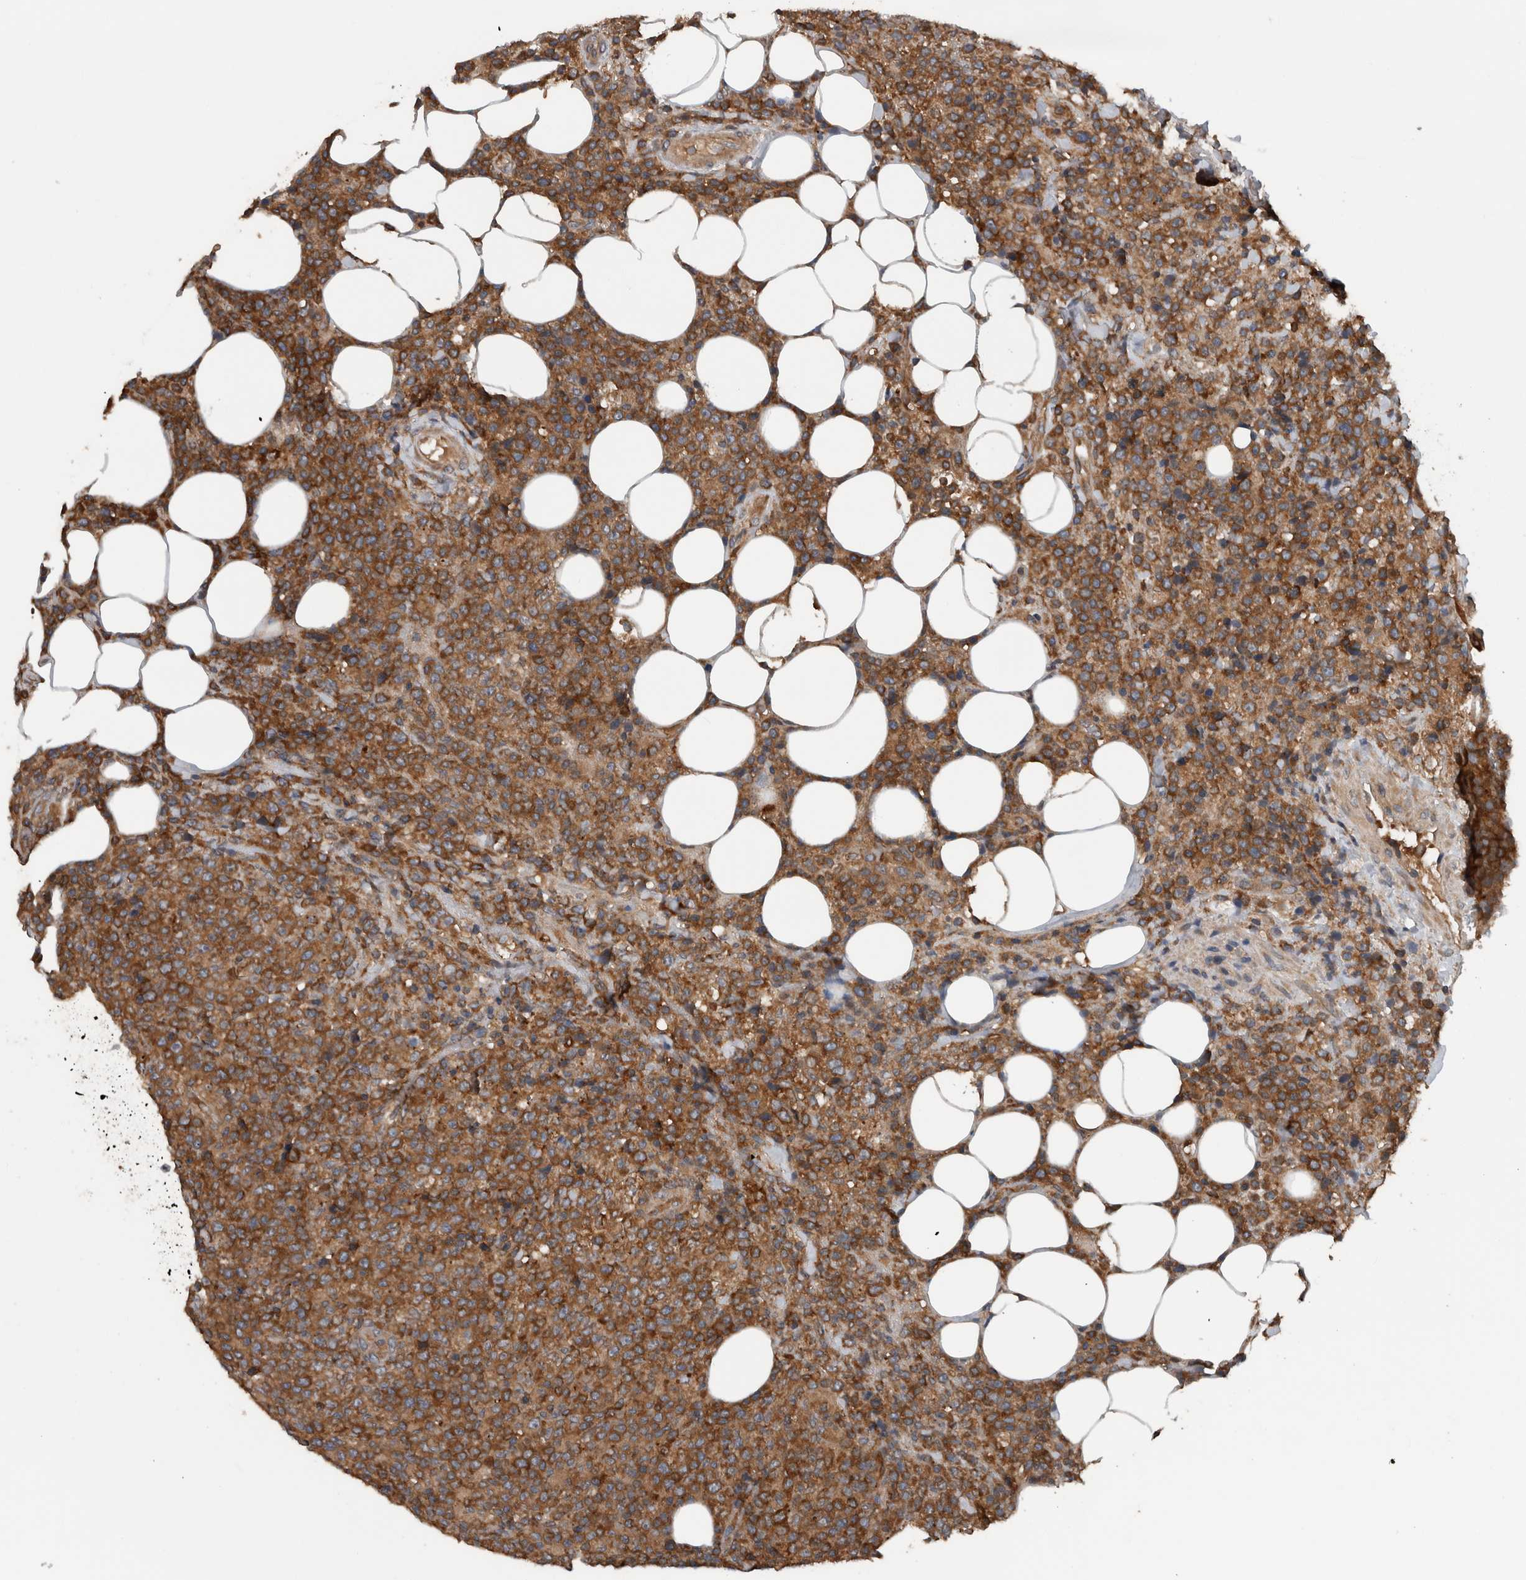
{"staining": {"intensity": "strong", "quantity": ">75%", "location": "cytoplasmic/membranous"}, "tissue": "lymphoma", "cell_type": "Tumor cells", "image_type": "cancer", "snomed": [{"axis": "morphology", "description": "Malignant lymphoma, non-Hodgkin's type, High grade"}, {"axis": "topography", "description": "Lymph node"}], "caption": "A micrograph of human high-grade malignant lymphoma, non-Hodgkin's type stained for a protein demonstrates strong cytoplasmic/membranous brown staining in tumor cells. The staining was performed using DAB (3,3'-diaminobenzidine), with brown indicating positive protein expression. Nuclei are stained blue with hematoxylin.", "gene": "RIOK3", "patient": {"sex": "male", "age": 13}}